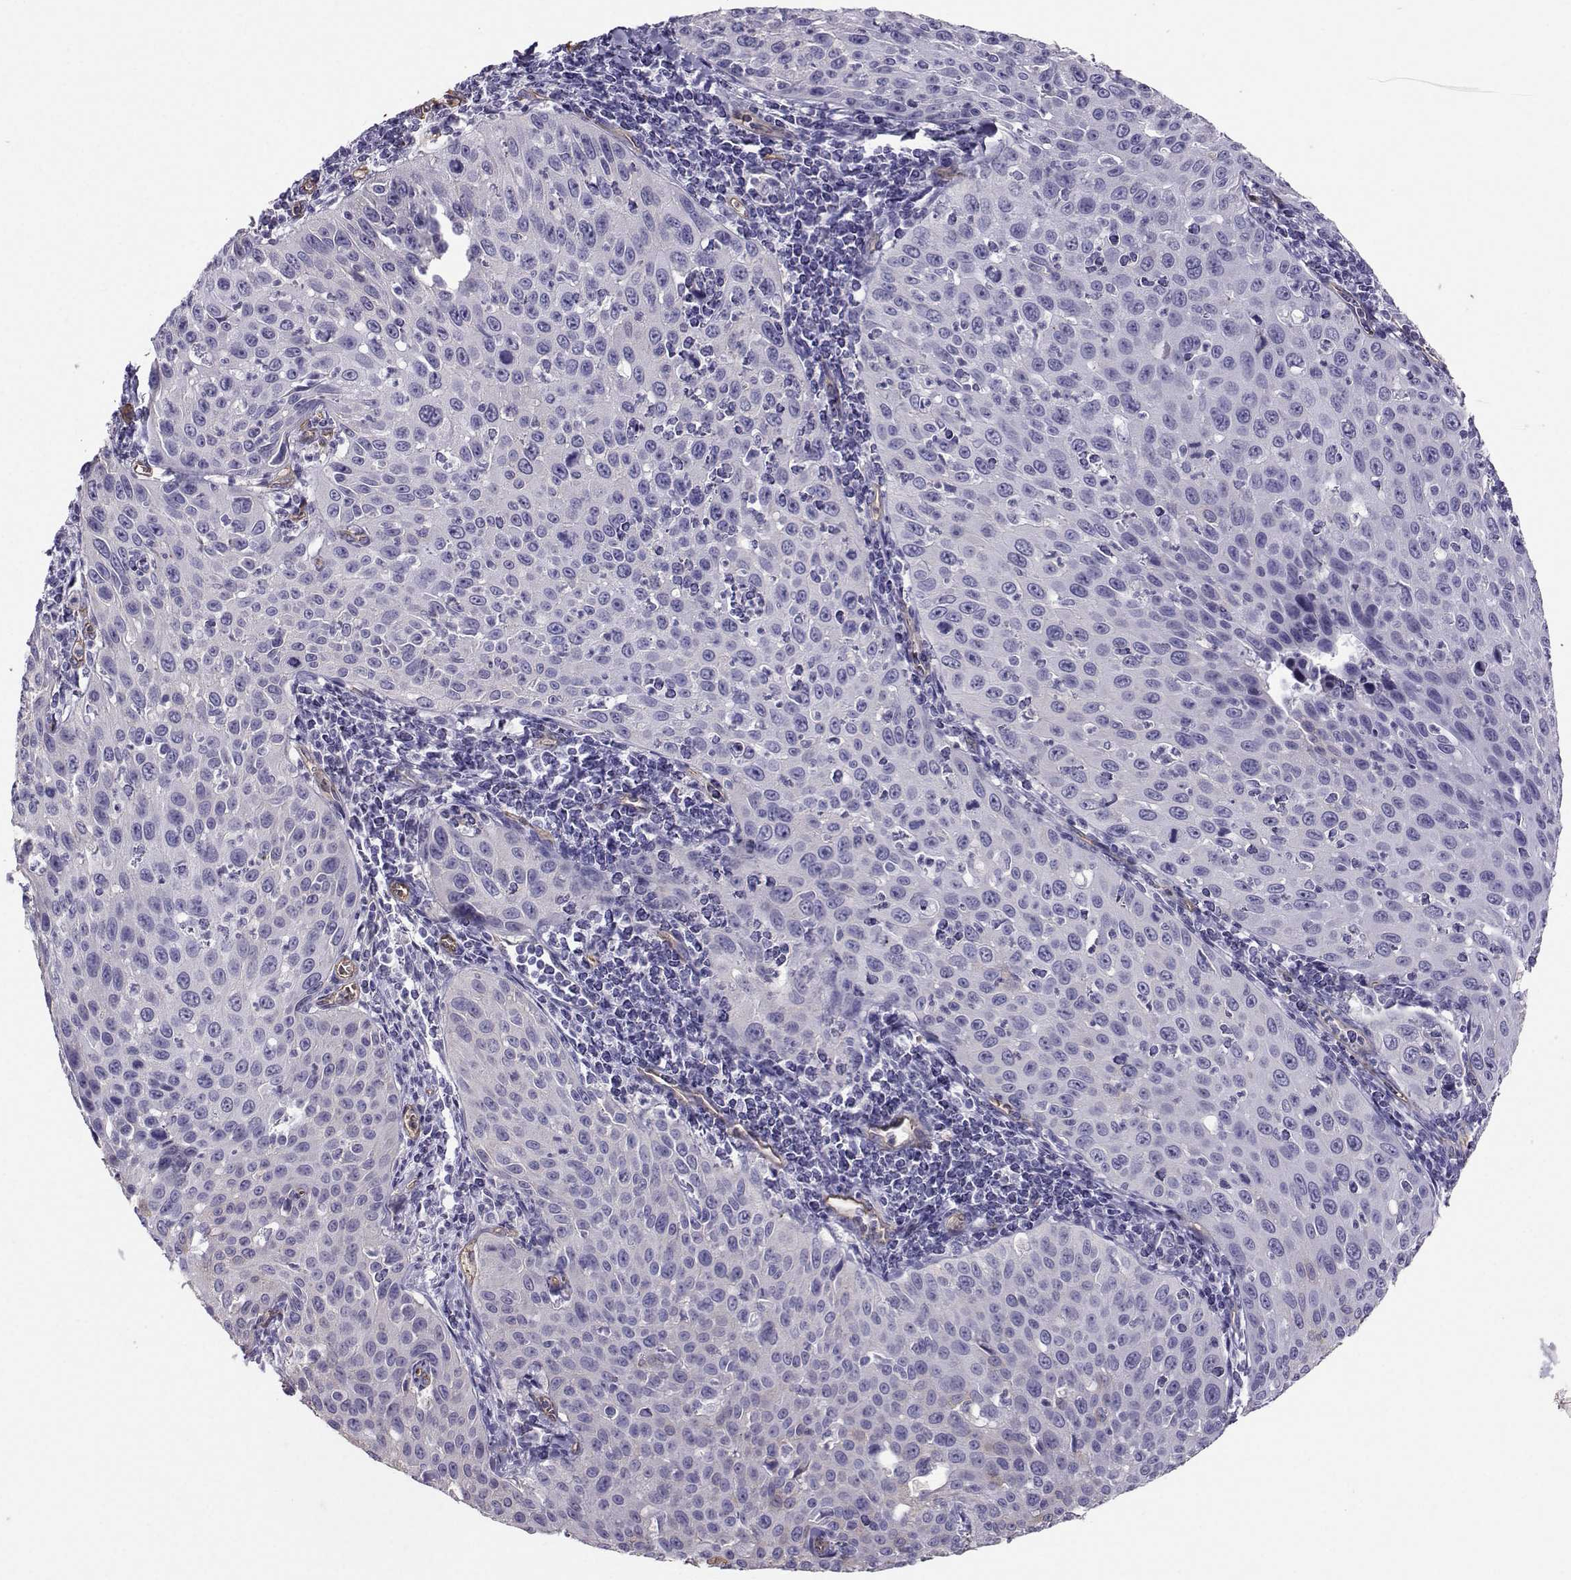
{"staining": {"intensity": "weak", "quantity": "<25%", "location": "cytoplasmic/membranous"}, "tissue": "cervical cancer", "cell_type": "Tumor cells", "image_type": "cancer", "snomed": [{"axis": "morphology", "description": "Squamous cell carcinoma, NOS"}, {"axis": "topography", "description": "Cervix"}], "caption": "Squamous cell carcinoma (cervical) stained for a protein using immunohistochemistry displays no positivity tumor cells.", "gene": "CLUL1", "patient": {"sex": "female", "age": 26}}